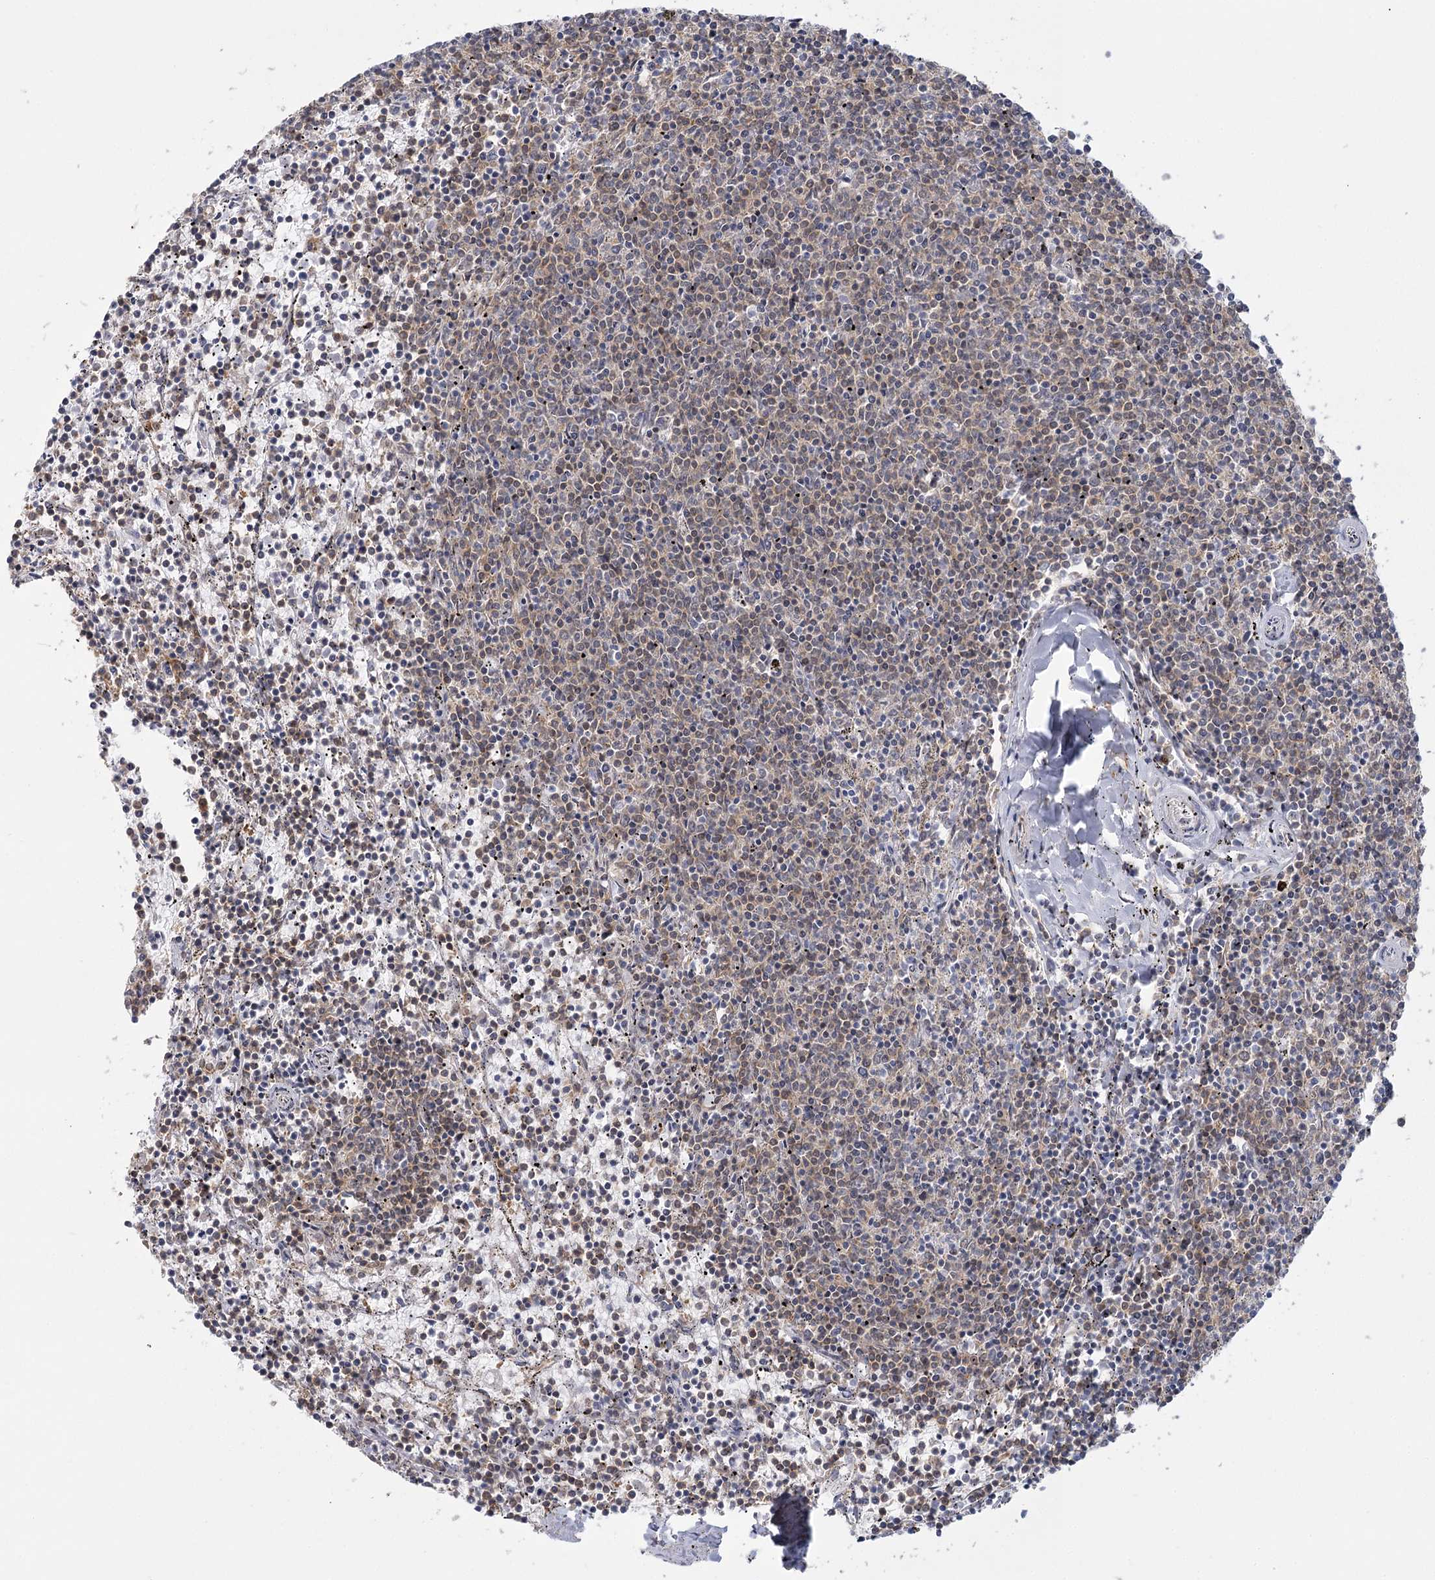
{"staining": {"intensity": "weak", "quantity": "<25%", "location": "cytoplasmic/membranous"}, "tissue": "lymphoma", "cell_type": "Tumor cells", "image_type": "cancer", "snomed": [{"axis": "morphology", "description": "Malignant lymphoma, non-Hodgkin's type, Low grade"}, {"axis": "topography", "description": "Spleen"}], "caption": "Tumor cells are negative for brown protein staining in lymphoma.", "gene": "USP11", "patient": {"sex": "female", "age": 50}}